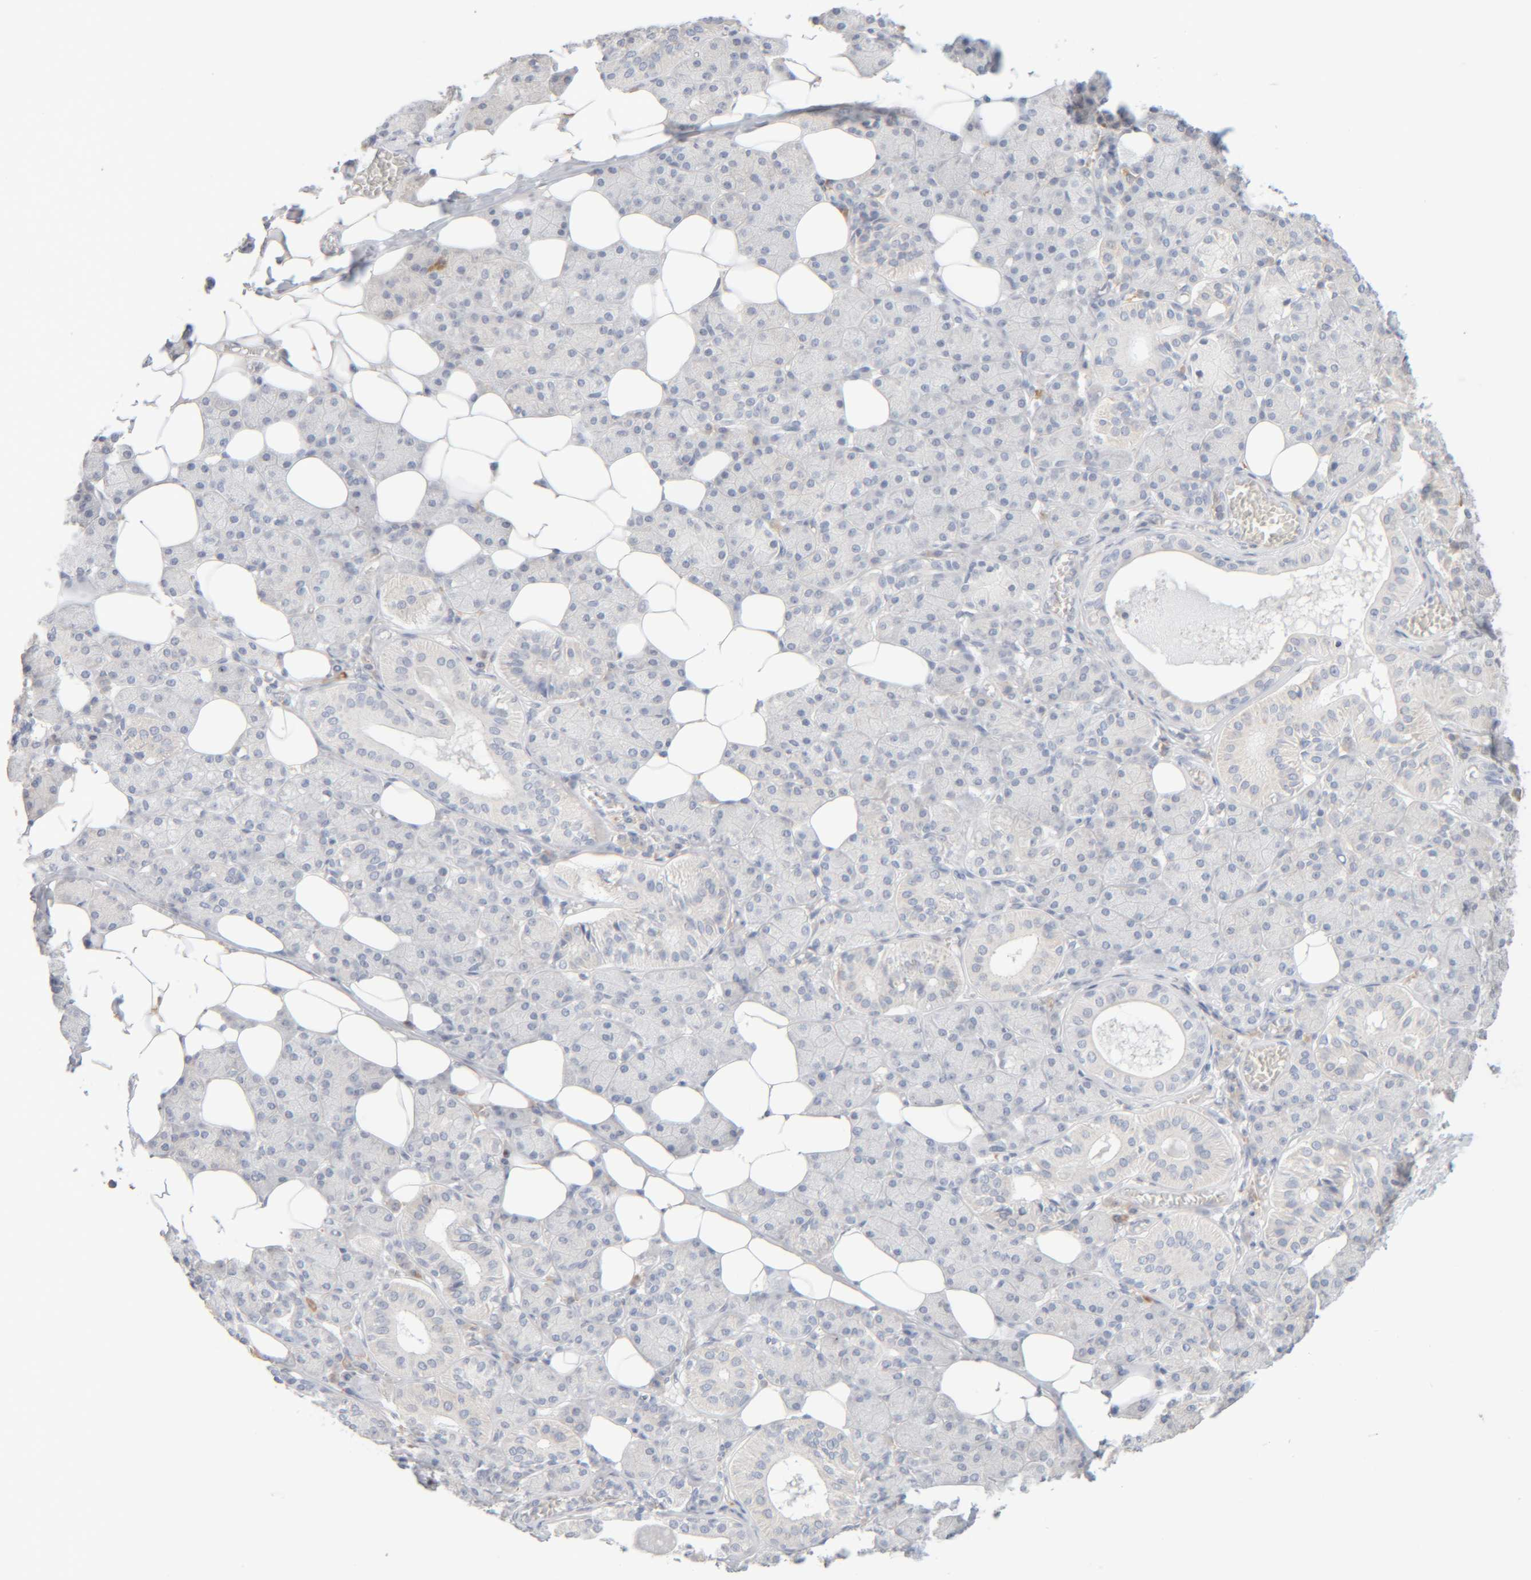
{"staining": {"intensity": "negative", "quantity": "none", "location": "none"}, "tissue": "salivary gland", "cell_type": "Glandular cells", "image_type": "normal", "snomed": [{"axis": "morphology", "description": "Normal tissue, NOS"}, {"axis": "topography", "description": "Salivary gland"}], "caption": "High power microscopy histopathology image of an IHC image of normal salivary gland, revealing no significant positivity in glandular cells. (DAB (3,3'-diaminobenzidine) immunohistochemistry, high magnification).", "gene": "RIDA", "patient": {"sex": "female", "age": 33}}